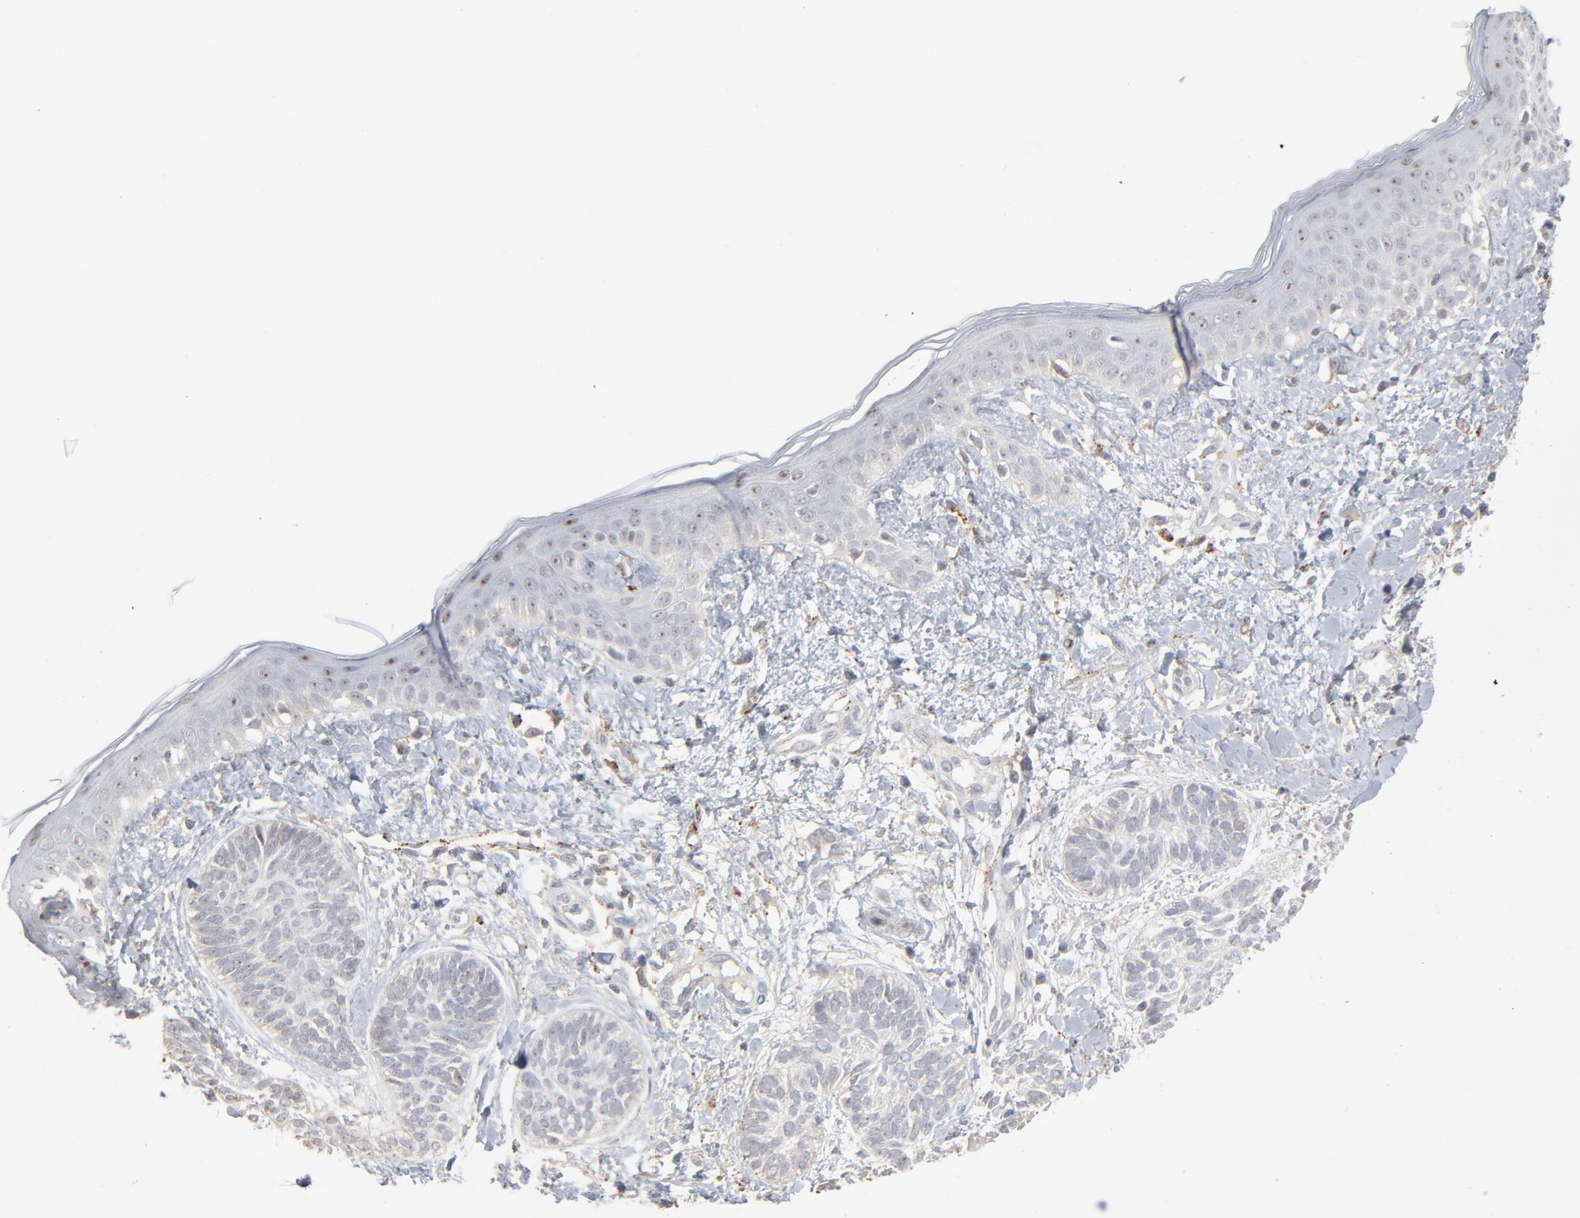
{"staining": {"intensity": "negative", "quantity": "none", "location": "none"}, "tissue": "skin cancer", "cell_type": "Tumor cells", "image_type": "cancer", "snomed": [{"axis": "morphology", "description": "Normal tissue, NOS"}, {"axis": "morphology", "description": "Basal cell carcinoma"}, {"axis": "topography", "description": "Skin"}], "caption": "DAB immunohistochemical staining of human skin cancer (basal cell carcinoma) demonstrates no significant expression in tumor cells.", "gene": "POMT2", "patient": {"sex": "male", "age": 63}}